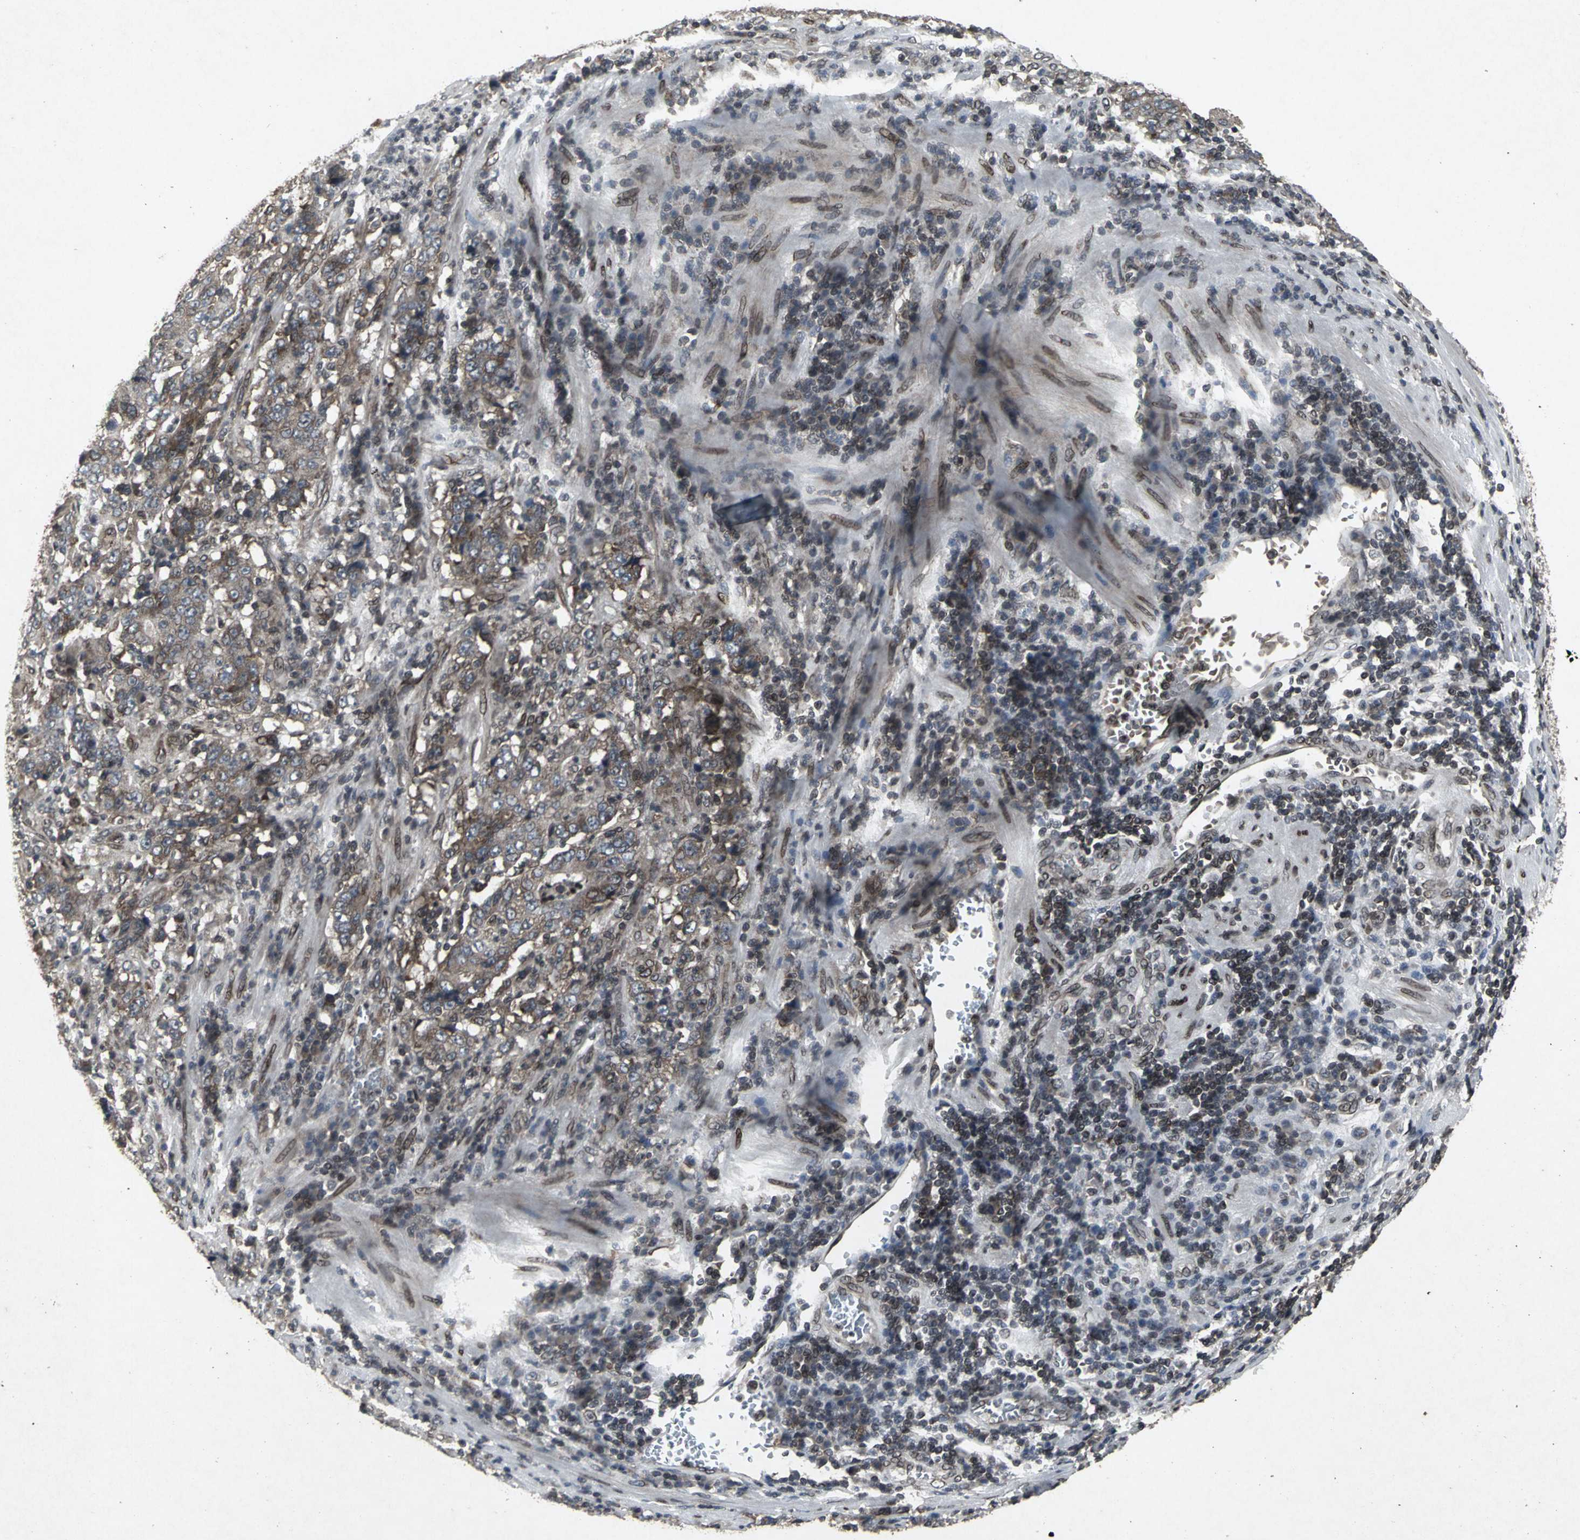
{"staining": {"intensity": "moderate", "quantity": ">75%", "location": "cytoplasmic/membranous"}, "tissue": "stomach cancer", "cell_type": "Tumor cells", "image_type": "cancer", "snomed": [{"axis": "morphology", "description": "Normal tissue, NOS"}, {"axis": "morphology", "description": "Adenocarcinoma, NOS"}, {"axis": "topography", "description": "Stomach, upper"}, {"axis": "topography", "description": "Stomach"}], "caption": "Immunohistochemical staining of human stomach adenocarcinoma reveals medium levels of moderate cytoplasmic/membranous protein staining in approximately >75% of tumor cells.", "gene": "SH2B3", "patient": {"sex": "male", "age": 59}}